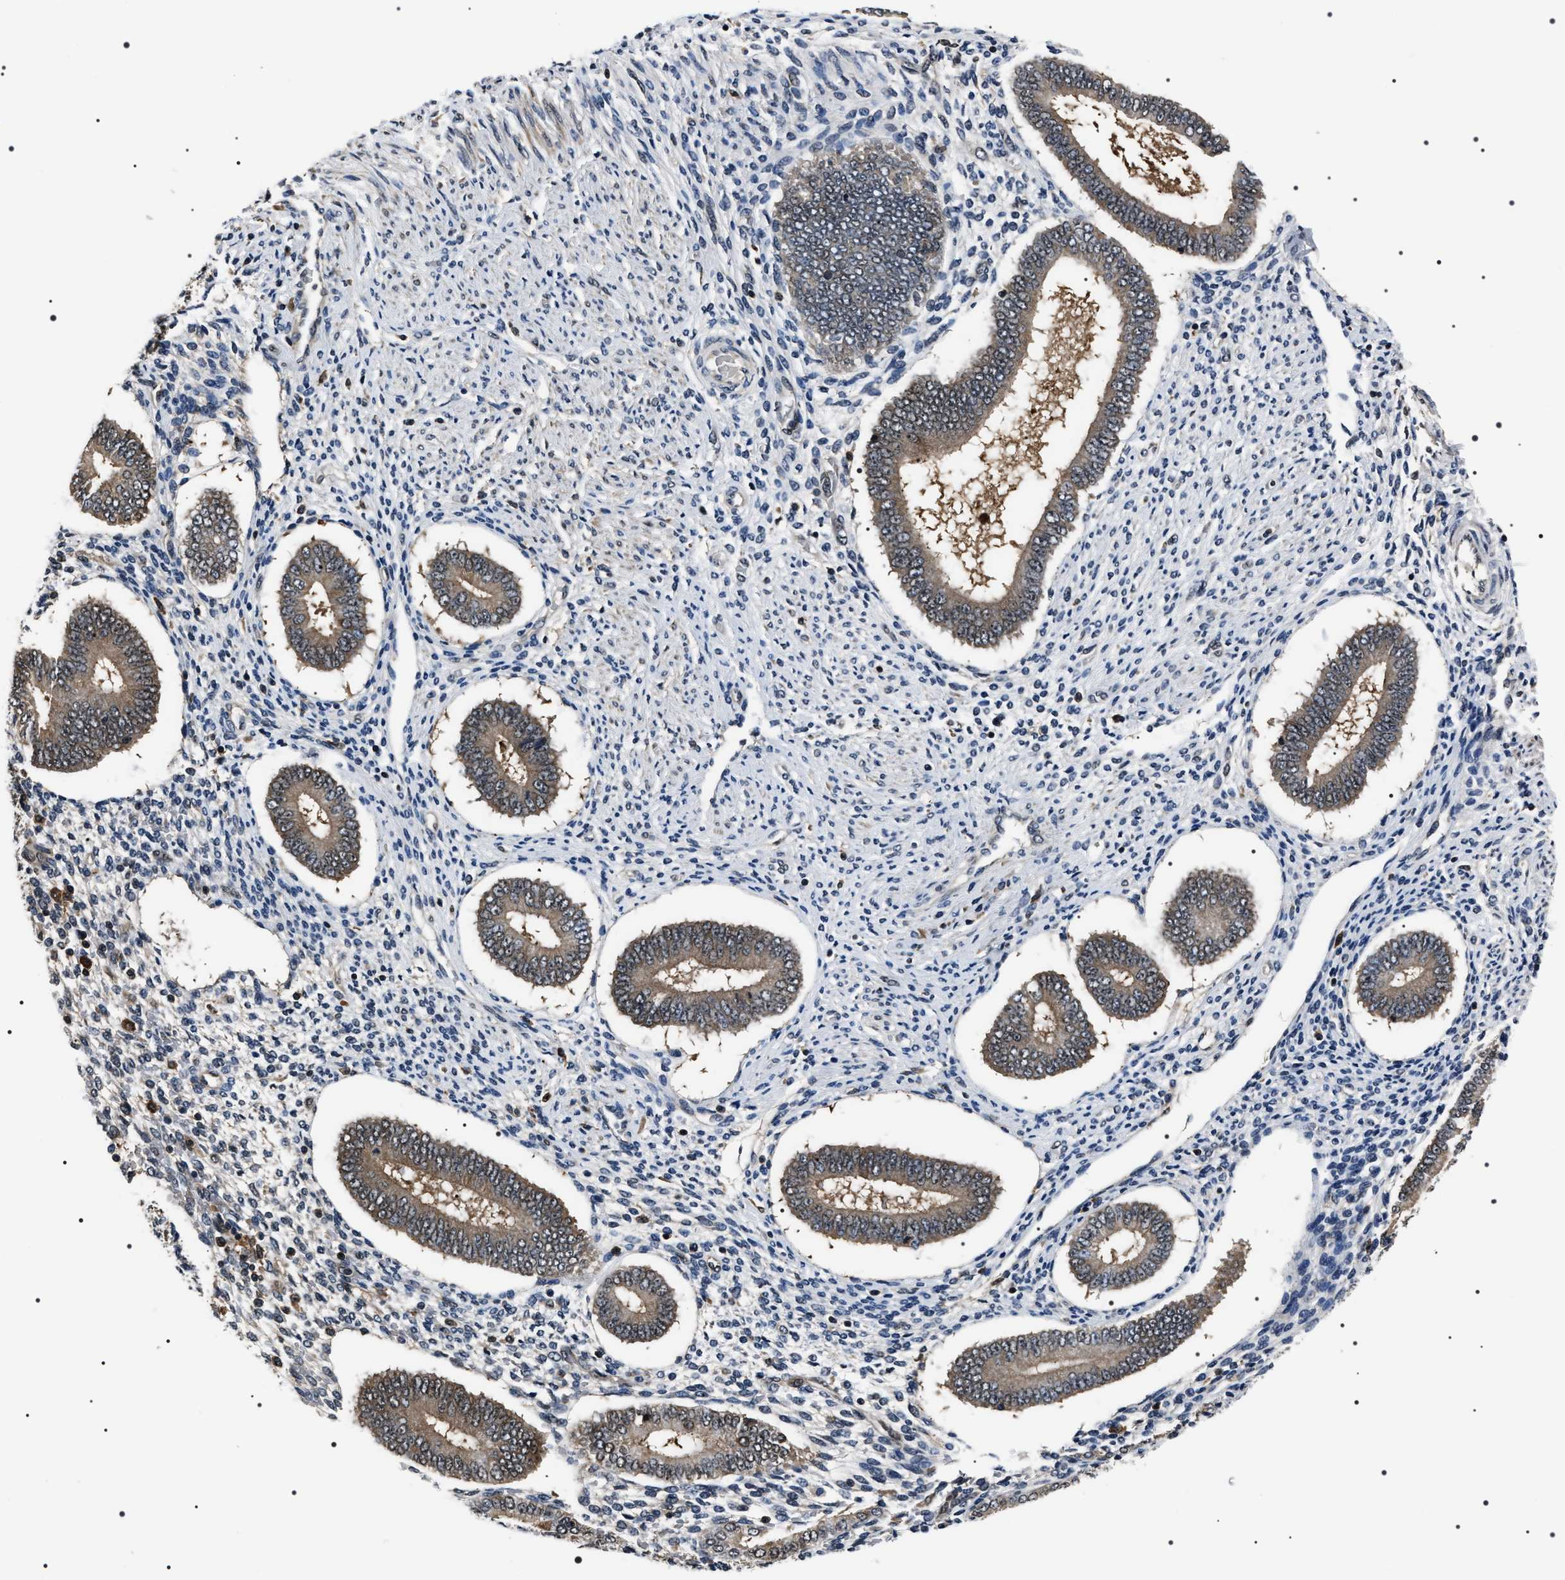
{"staining": {"intensity": "negative", "quantity": "none", "location": "none"}, "tissue": "endometrium", "cell_type": "Cells in endometrial stroma", "image_type": "normal", "snomed": [{"axis": "morphology", "description": "Normal tissue, NOS"}, {"axis": "topography", "description": "Endometrium"}], "caption": "The image shows no staining of cells in endometrial stroma in benign endometrium.", "gene": "SIPA1", "patient": {"sex": "female", "age": 42}}